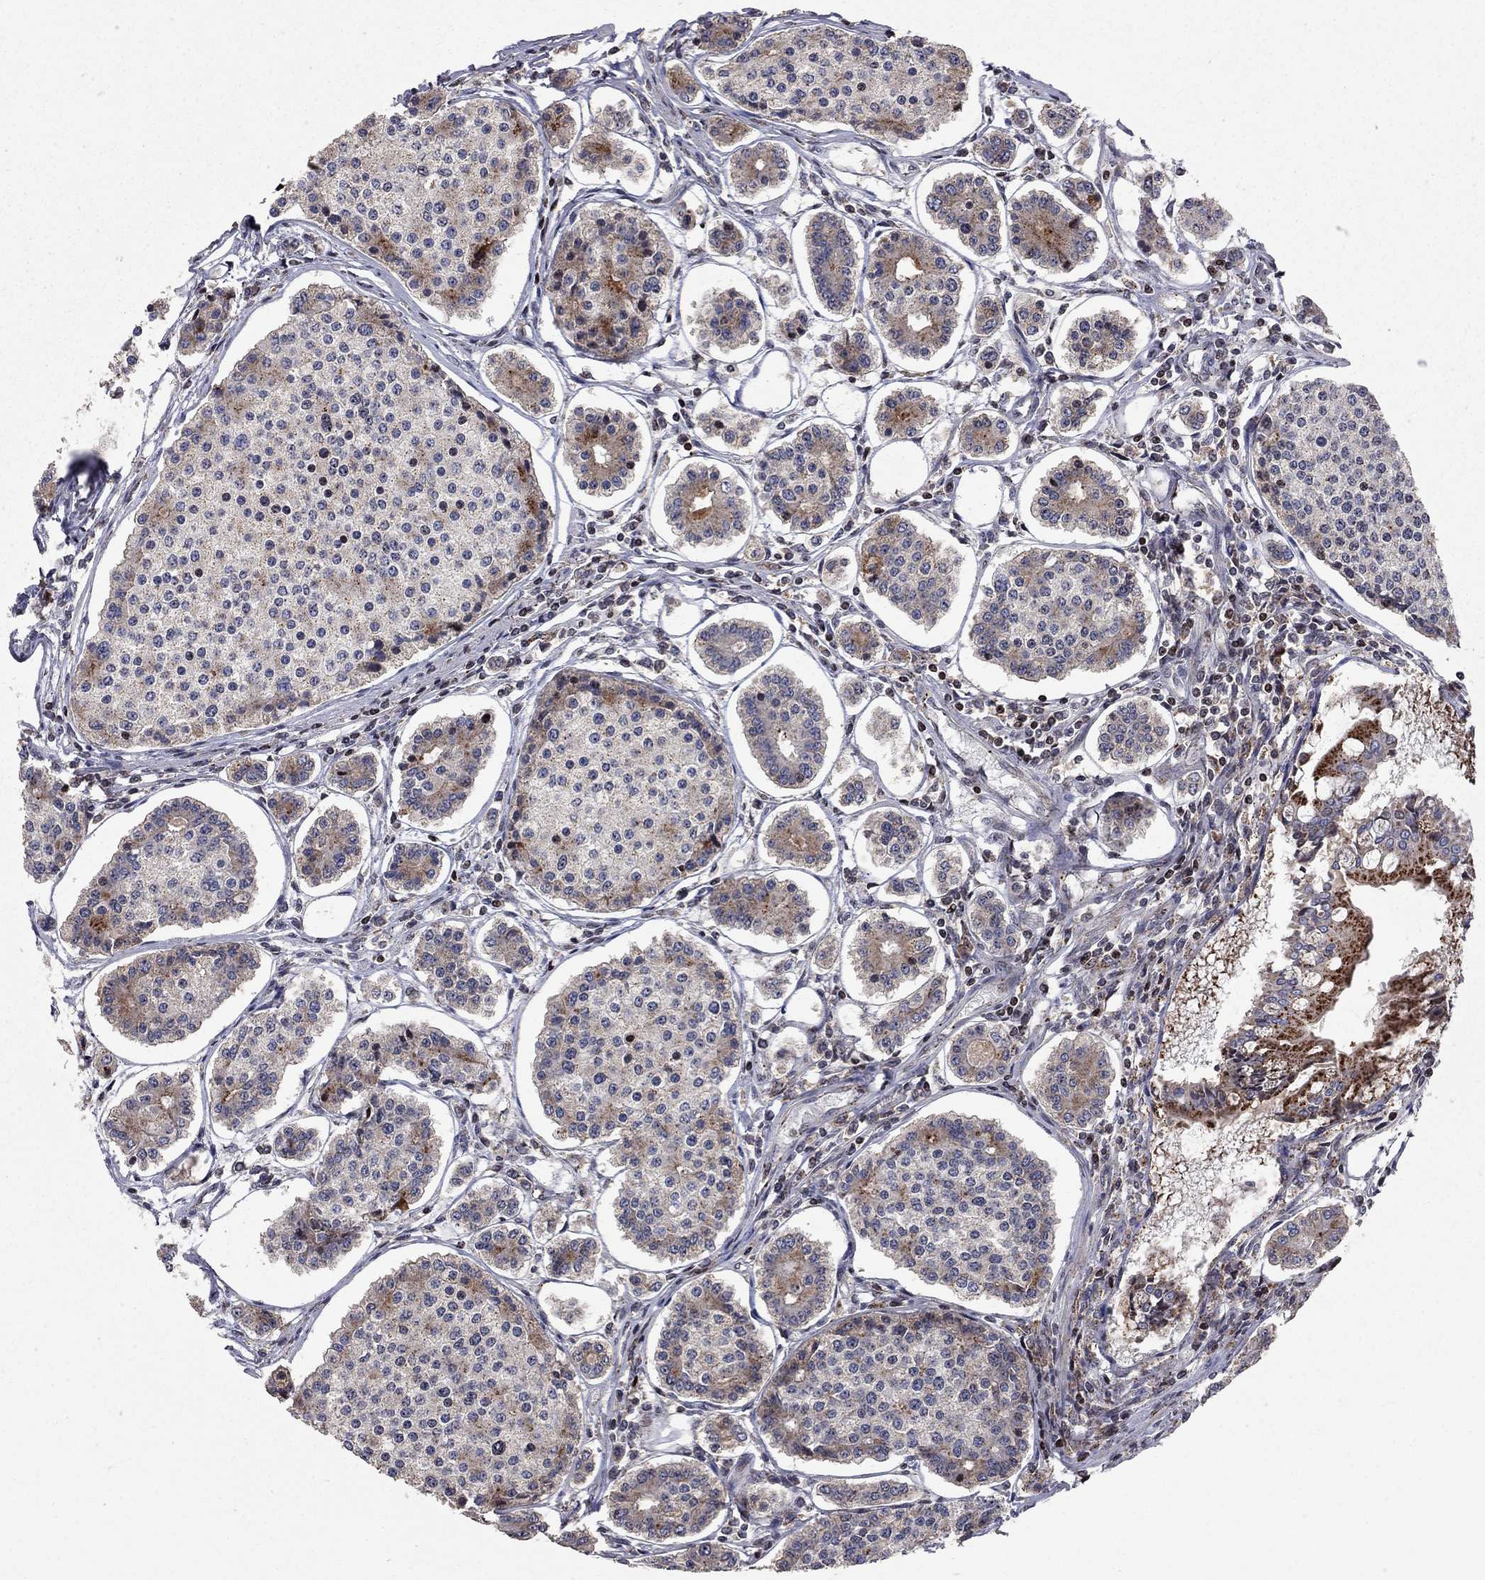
{"staining": {"intensity": "strong", "quantity": "<25%", "location": "cytoplasmic/membranous"}, "tissue": "carcinoid", "cell_type": "Tumor cells", "image_type": "cancer", "snomed": [{"axis": "morphology", "description": "Carcinoid, malignant, NOS"}, {"axis": "topography", "description": "Small intestine"}], "caption": "Carcinoid (malignant) stained for a protein (brown) shows strong cytoplasmic/membranous positive expression in approximately <25% of tumor cells.", "gene": "ERN2", "patient": {"sex": "female", "age": 65}}